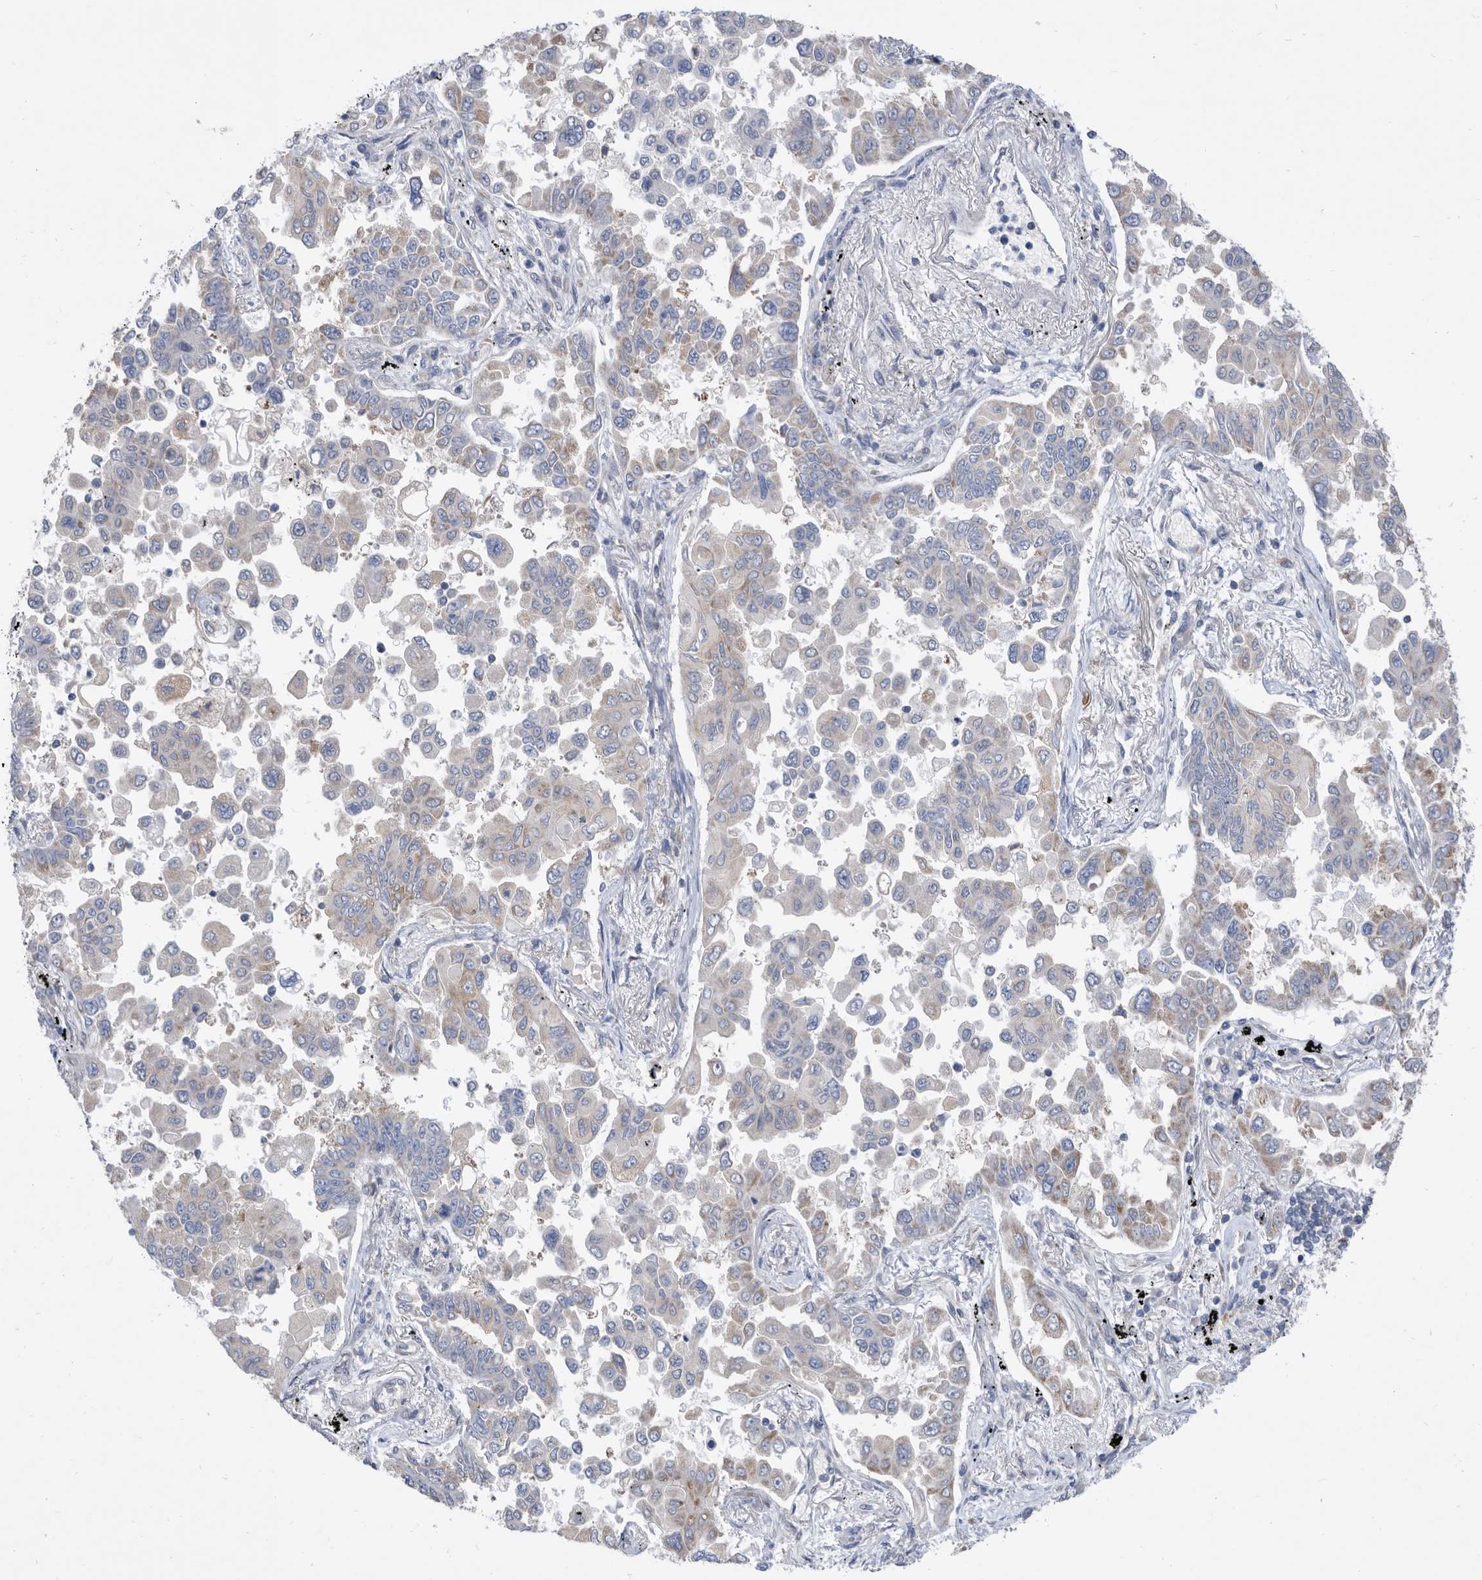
{"staining": {"intensity": "negative", "quantity": "none", "location": "none"}, "tissue": "lung cancer", "cell_type": "Tumor cells", "image_type": "cancer", "snomed": [{"axis": "morphology", "description": "Adenocarcinoma, NOS"}, {"axis": "topography", "description": "Lung"}], "caption": "The image reveals no staining of tumor cells in lung adenocarcinoma.", "gene": "CCT4", "patient": {"sex": "female", "age": 67}}